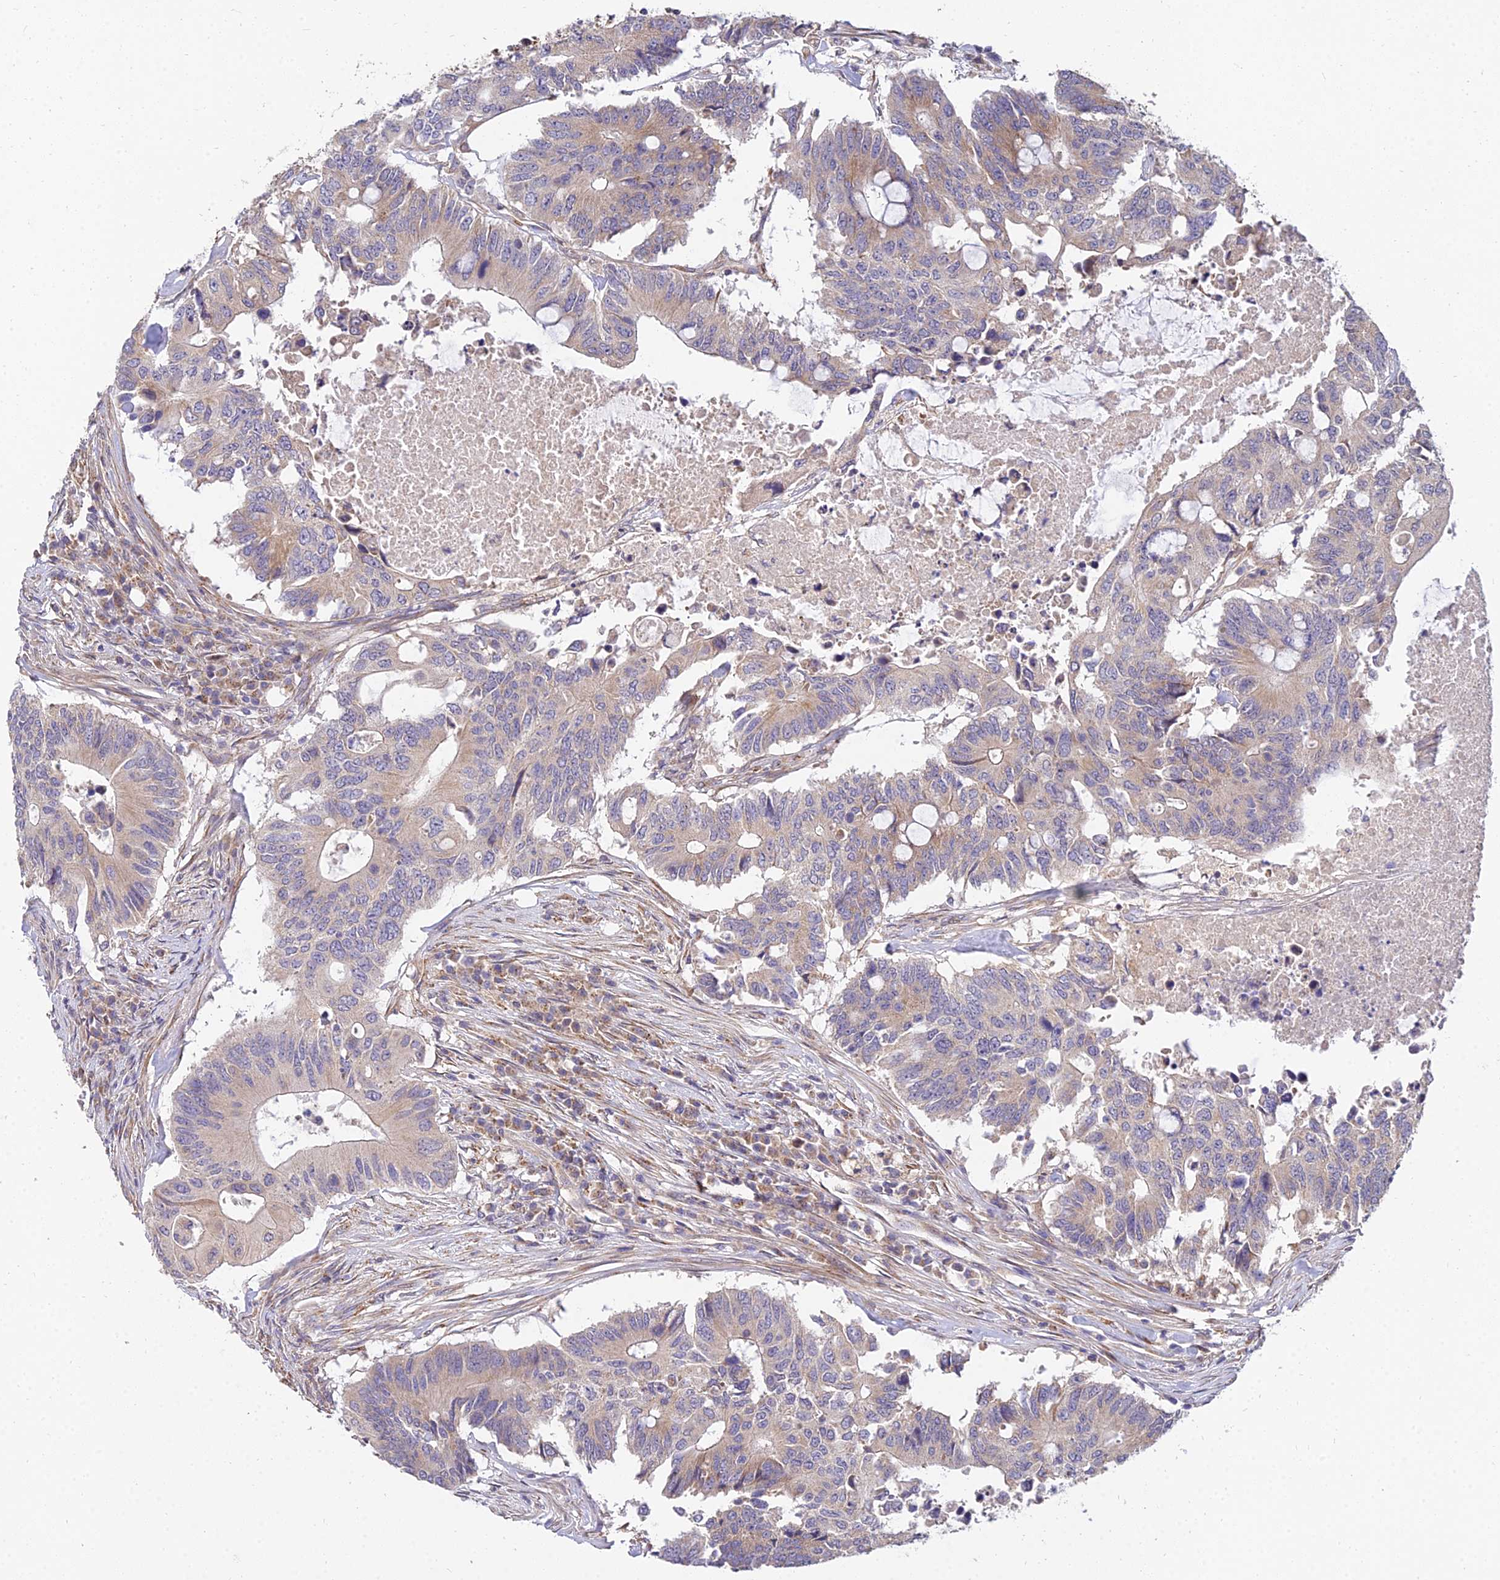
{"staining": {"intensity": "moderate", "quantity": "25%-75%", "location": "cytoplasmic/membranous"}, "tissue": "colorectal cancer", "cell_type": "Tumor cells", "image_type": "cancer", "snomed": [{"axis": "morphology", "description": "Adenocarcinoma, NOS"}, {"axis": "topography", "description": "Colon"}], "caption": "Tumor cells exhibit medium levels of moderate cytoplasmic/membranous expression in about 25%-75% of cells in human colorectal adenocarcinoma.", "gene": "ARL8B", "patient": {"sex": "male", "age": 71}}